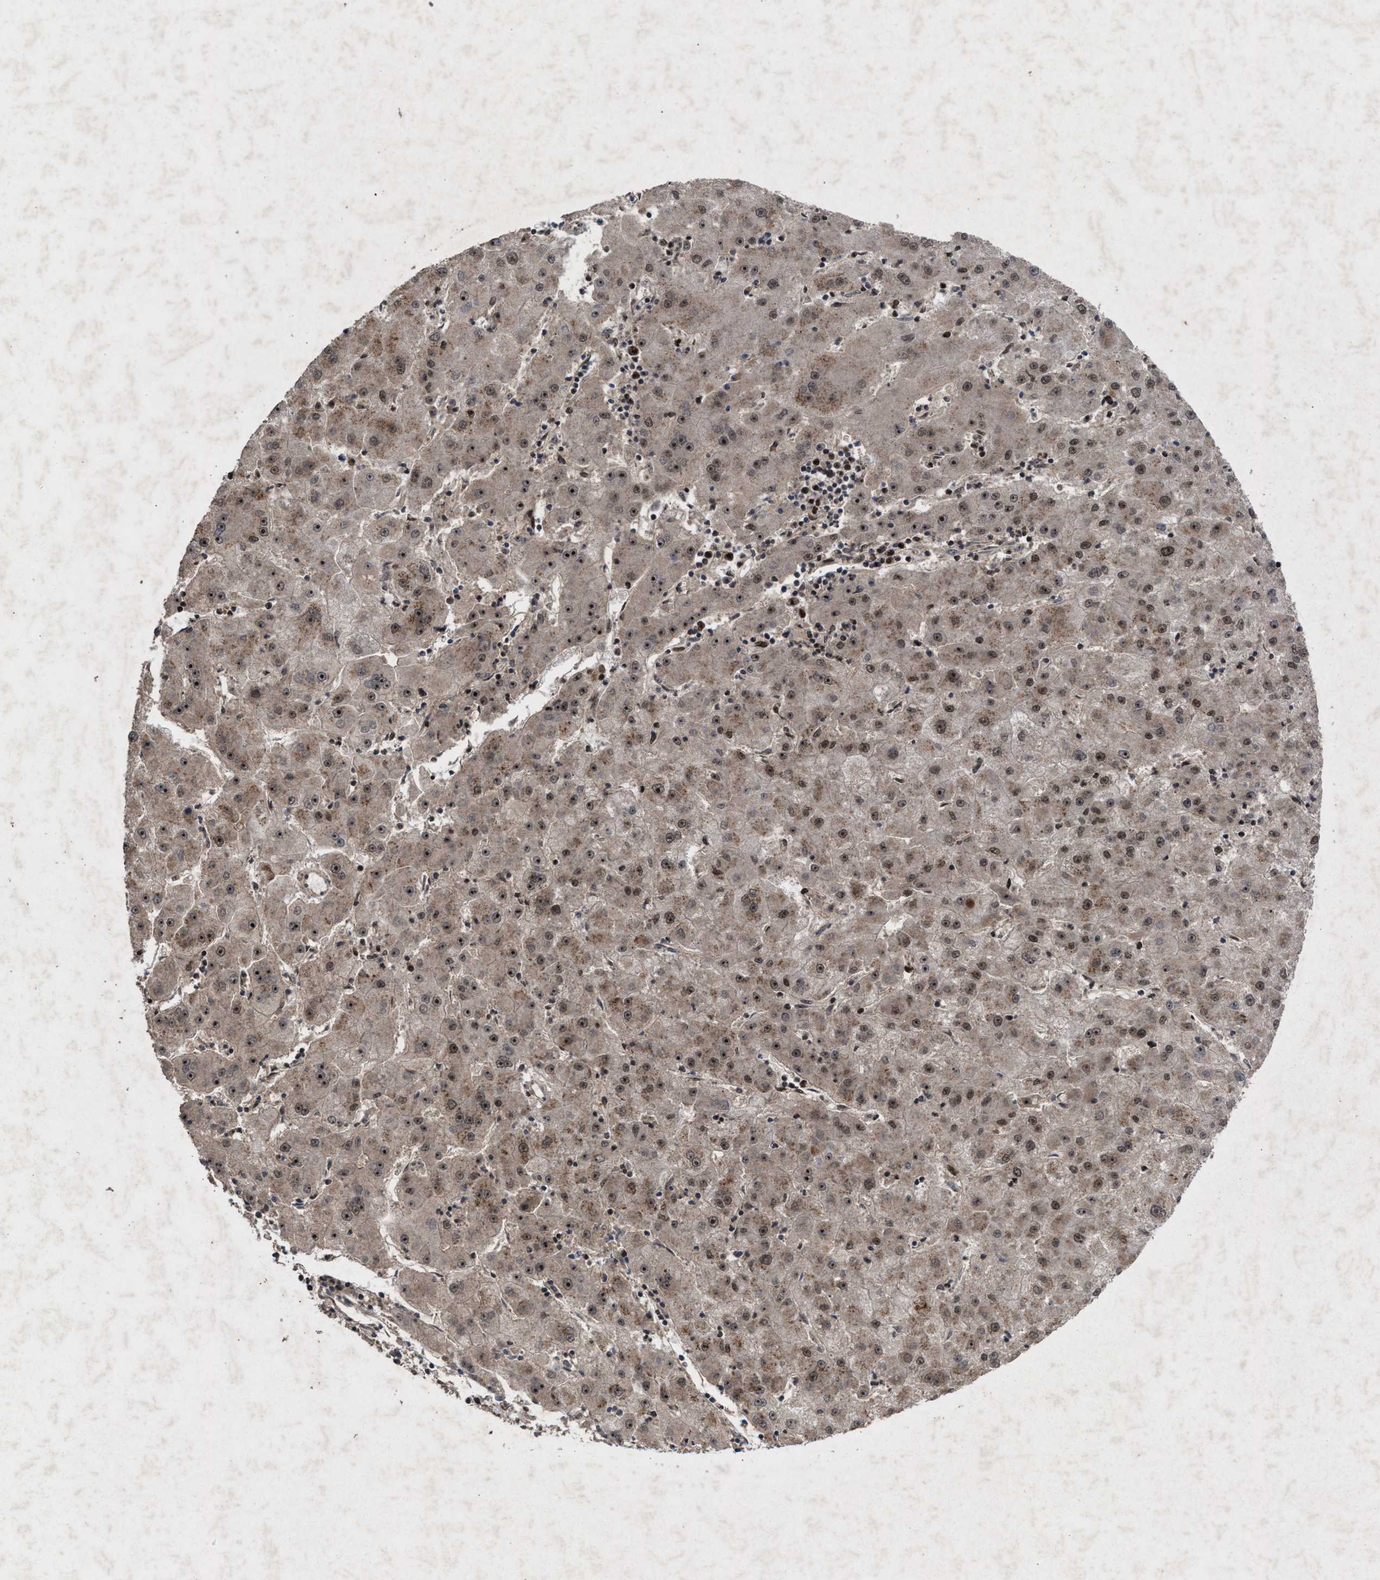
{"staining": {"intensity": "moderate", "quantity": ">75%", "location": "cytoplasmic/membranous,nuclear"}, "tissue": "liver cancer", "cell_type": "Tumor cells", "image_type": "cancer", "snomed": [{"axis": "morphology", "description": "Carcinoma, Hepatocellular, NOS"}, {"axis": "topography", "description": "Liver"}], "caption": "The photomicrograph reveals staining of liver hepatocellular carcinoma, revealing moderate cytoplasmic/membranous and nuclear protein expression (brown color) within tumor cells.", "gene": "WIZ", "patient": {"sex": "male", "age": 72}}